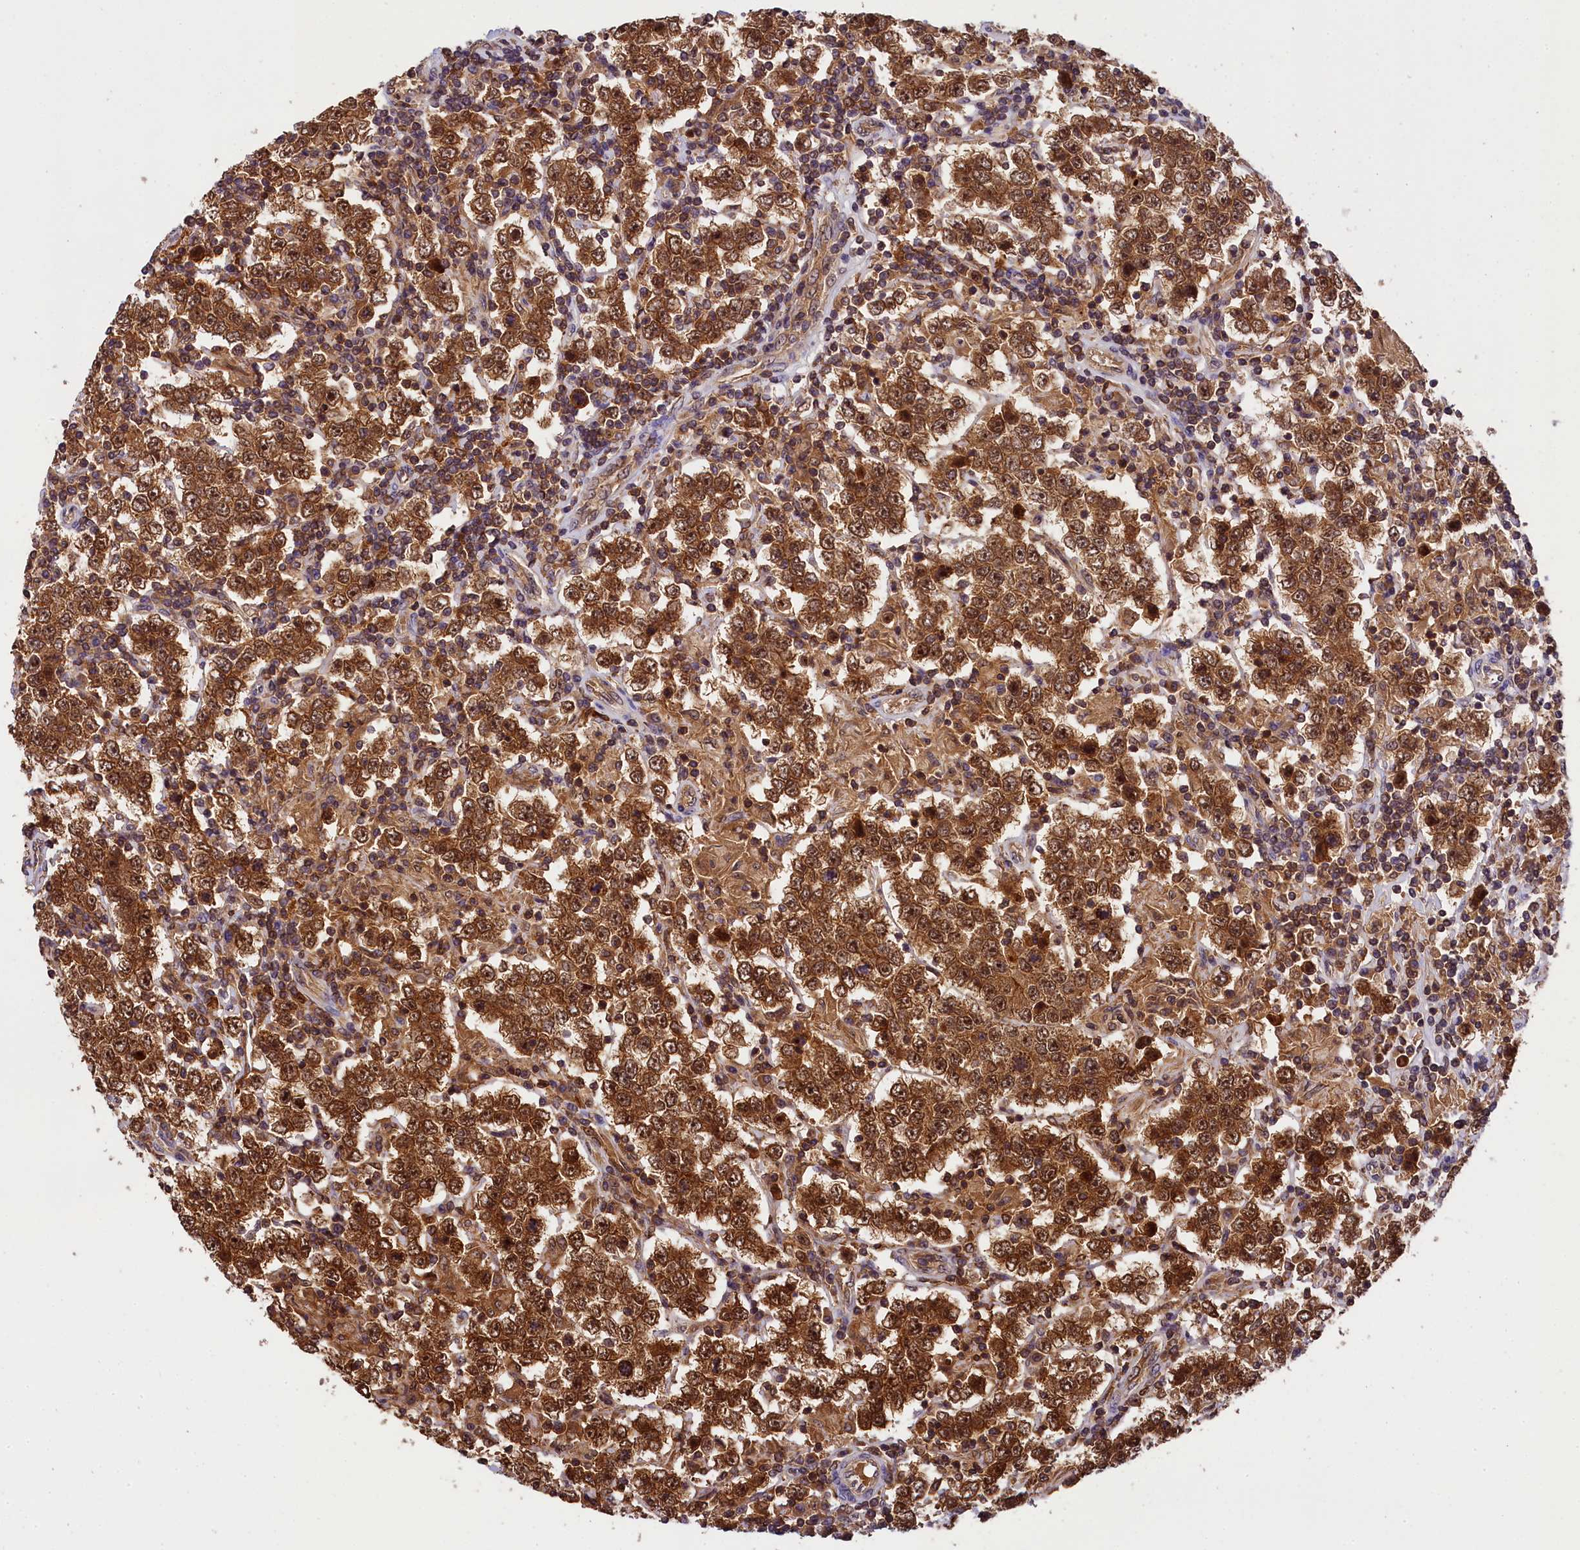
{"staining": {"intensity": "strong", "quantity": ">75%", "location": "cytoplasmic/membranous,nuclear"}, "tissue": "testis cancer", "cell_type": "Tumor cells", "image_type": "cancer", "snomed": [{"axis": "morphology", "description": "Normal tissue, NOS"}, {"axis": "morphology", "description": "Urothelial carcinoma, High grade"}, {"axis": "morphology", "description": "Seminoma, NOS"}, {"axis": "morphology", "description": "Carcinoma, Embryonal, NOS"}, {"axis": "topography", "description": "Urinary bladder"}, {"axis": "topography", "description": "Testis"}], "caption": "Approximately >75% of tumor cells in testis embryonal carcinoma exhibit strong cytoplasmic/membranous and nuclear protein positivity as visualized by brown immunohistochemical staining.", "gene": "EIF6", "patient": {"sex": "male", "age": 41}}